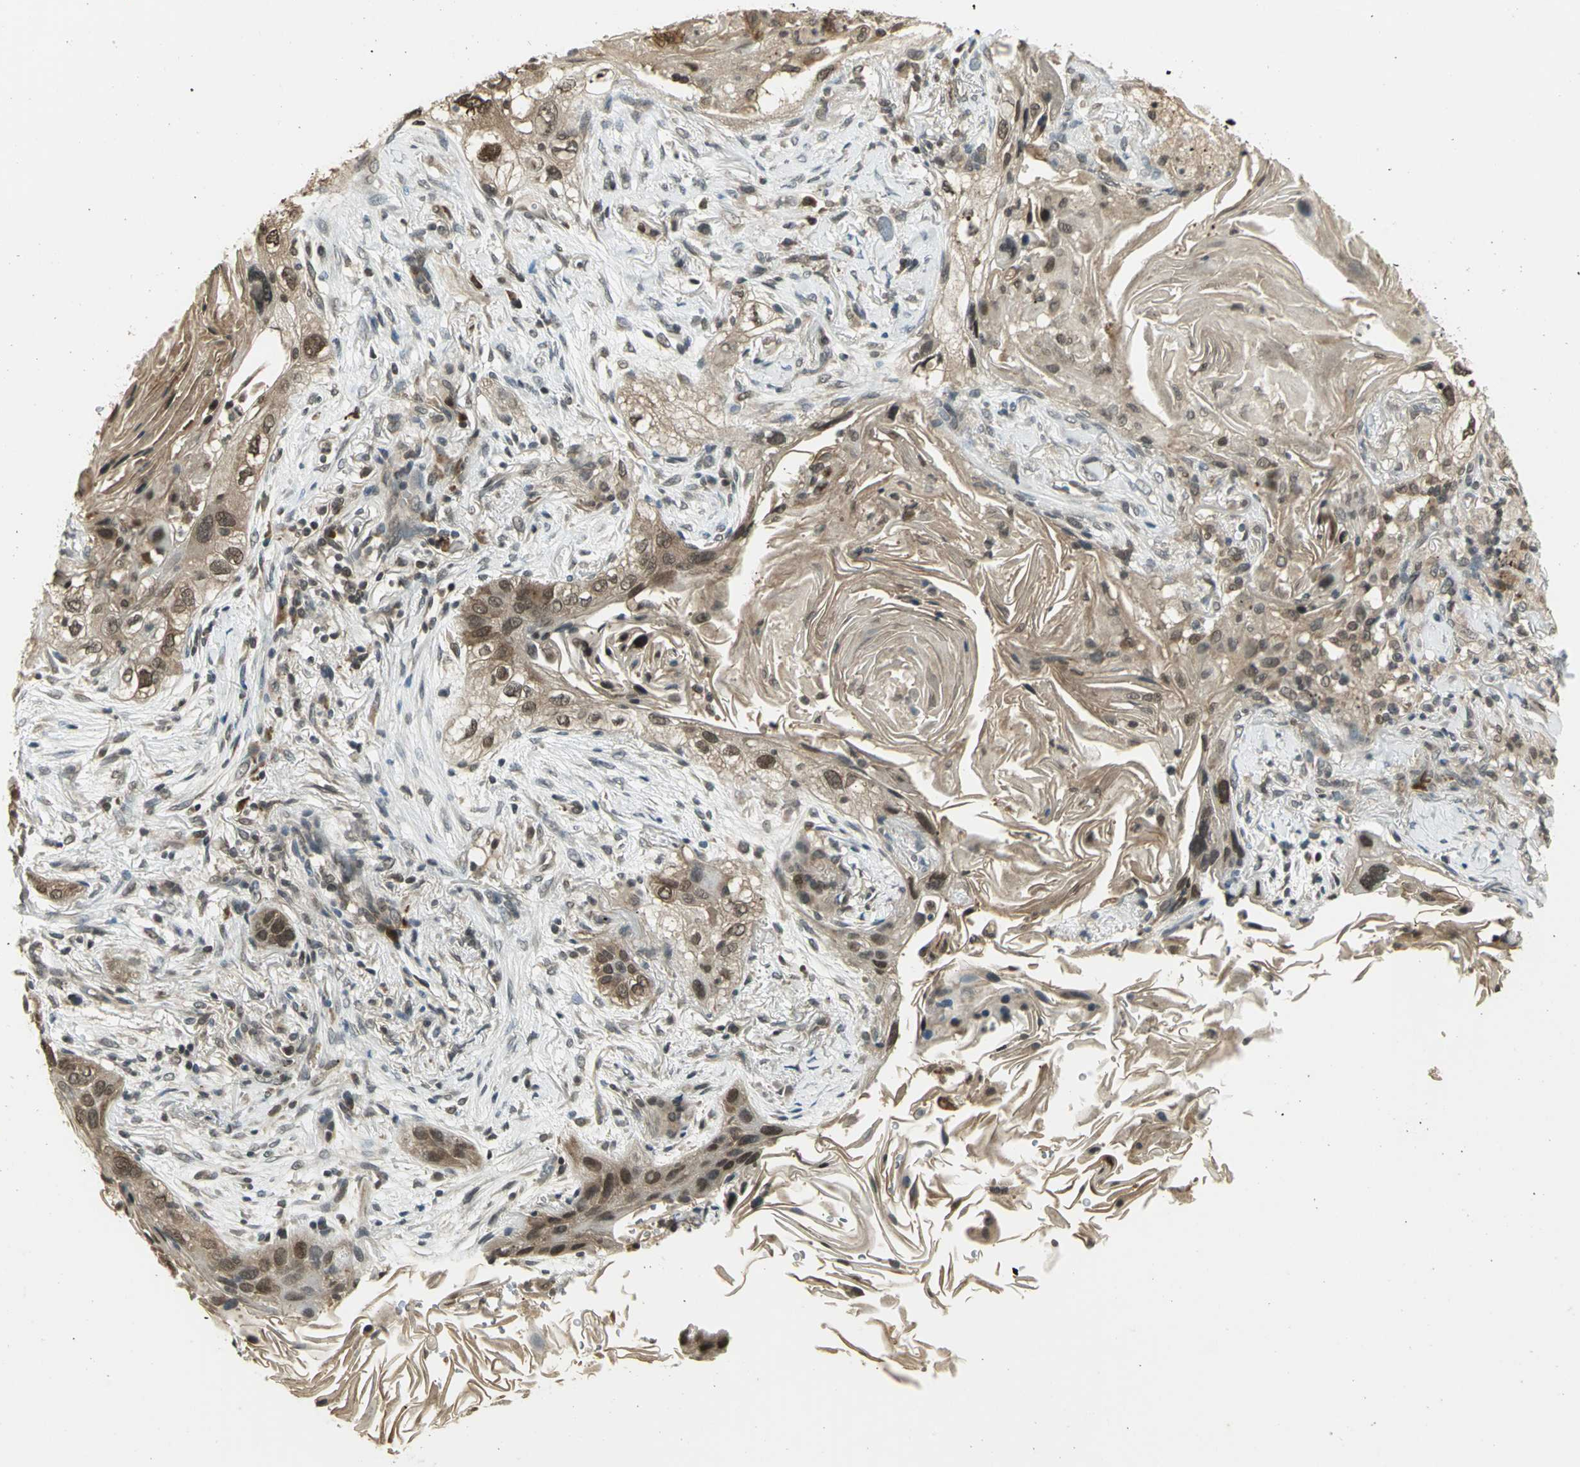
{"staining": {"intensity": "moderate", "quantity": ">75%", "location": "cytoplasmic/membranous"}, "tissue": "lung cancer", "cell_type": "Tumor cells", "image_type": "cancer", "snomed": [{"axis": "morphology", "description": "Squamous cell carcinoma, NOS"}, {"axis": "topography", "description": "Lung"}], "caption": "The micrograph demonstrates a brown stain indicating the presence of a protein in the cytoplasmic/membranous of tumor cells in squamous cell carcinoma (lung).", "gene": "CDC34", "patient": {"sex": "female", "age": 67}}